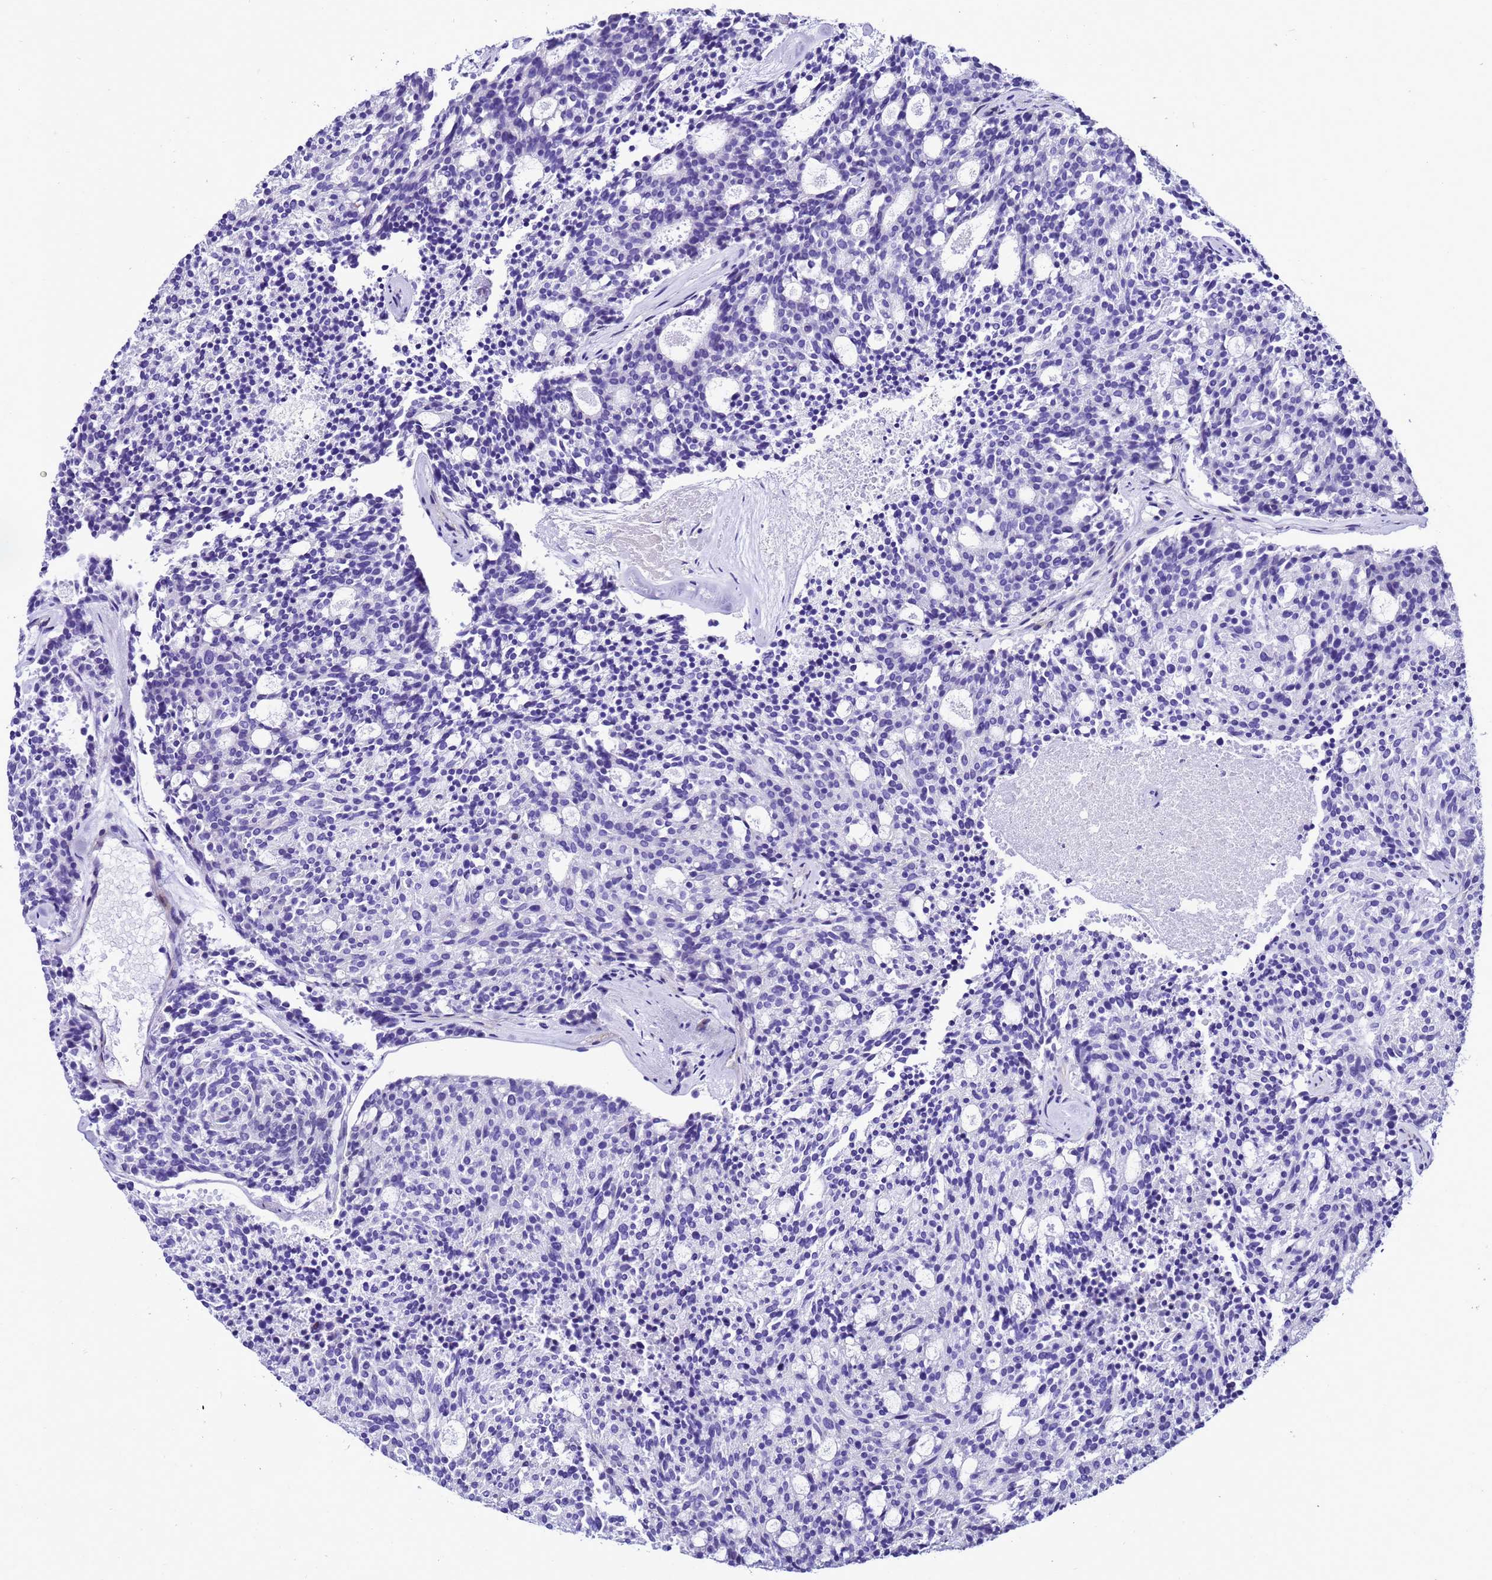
{"staining": {"intensity": "negative", "quantity": "none", "location": "none"}, "tissue": "carcinoid", "cell_type": "Tumor cells", "image_type": "cancer", "snomed": [{"axis": "morphology", "description": "Carcinoid, malignant, NOS"}, {"axis": "topography", "description": "Pancreas"}], "caption": "Tumor cells are negative for brown protein staining in carcinoid (malignant).", "gene": "UGT2B10", "patient": {"sex": "female", "age": 54}}